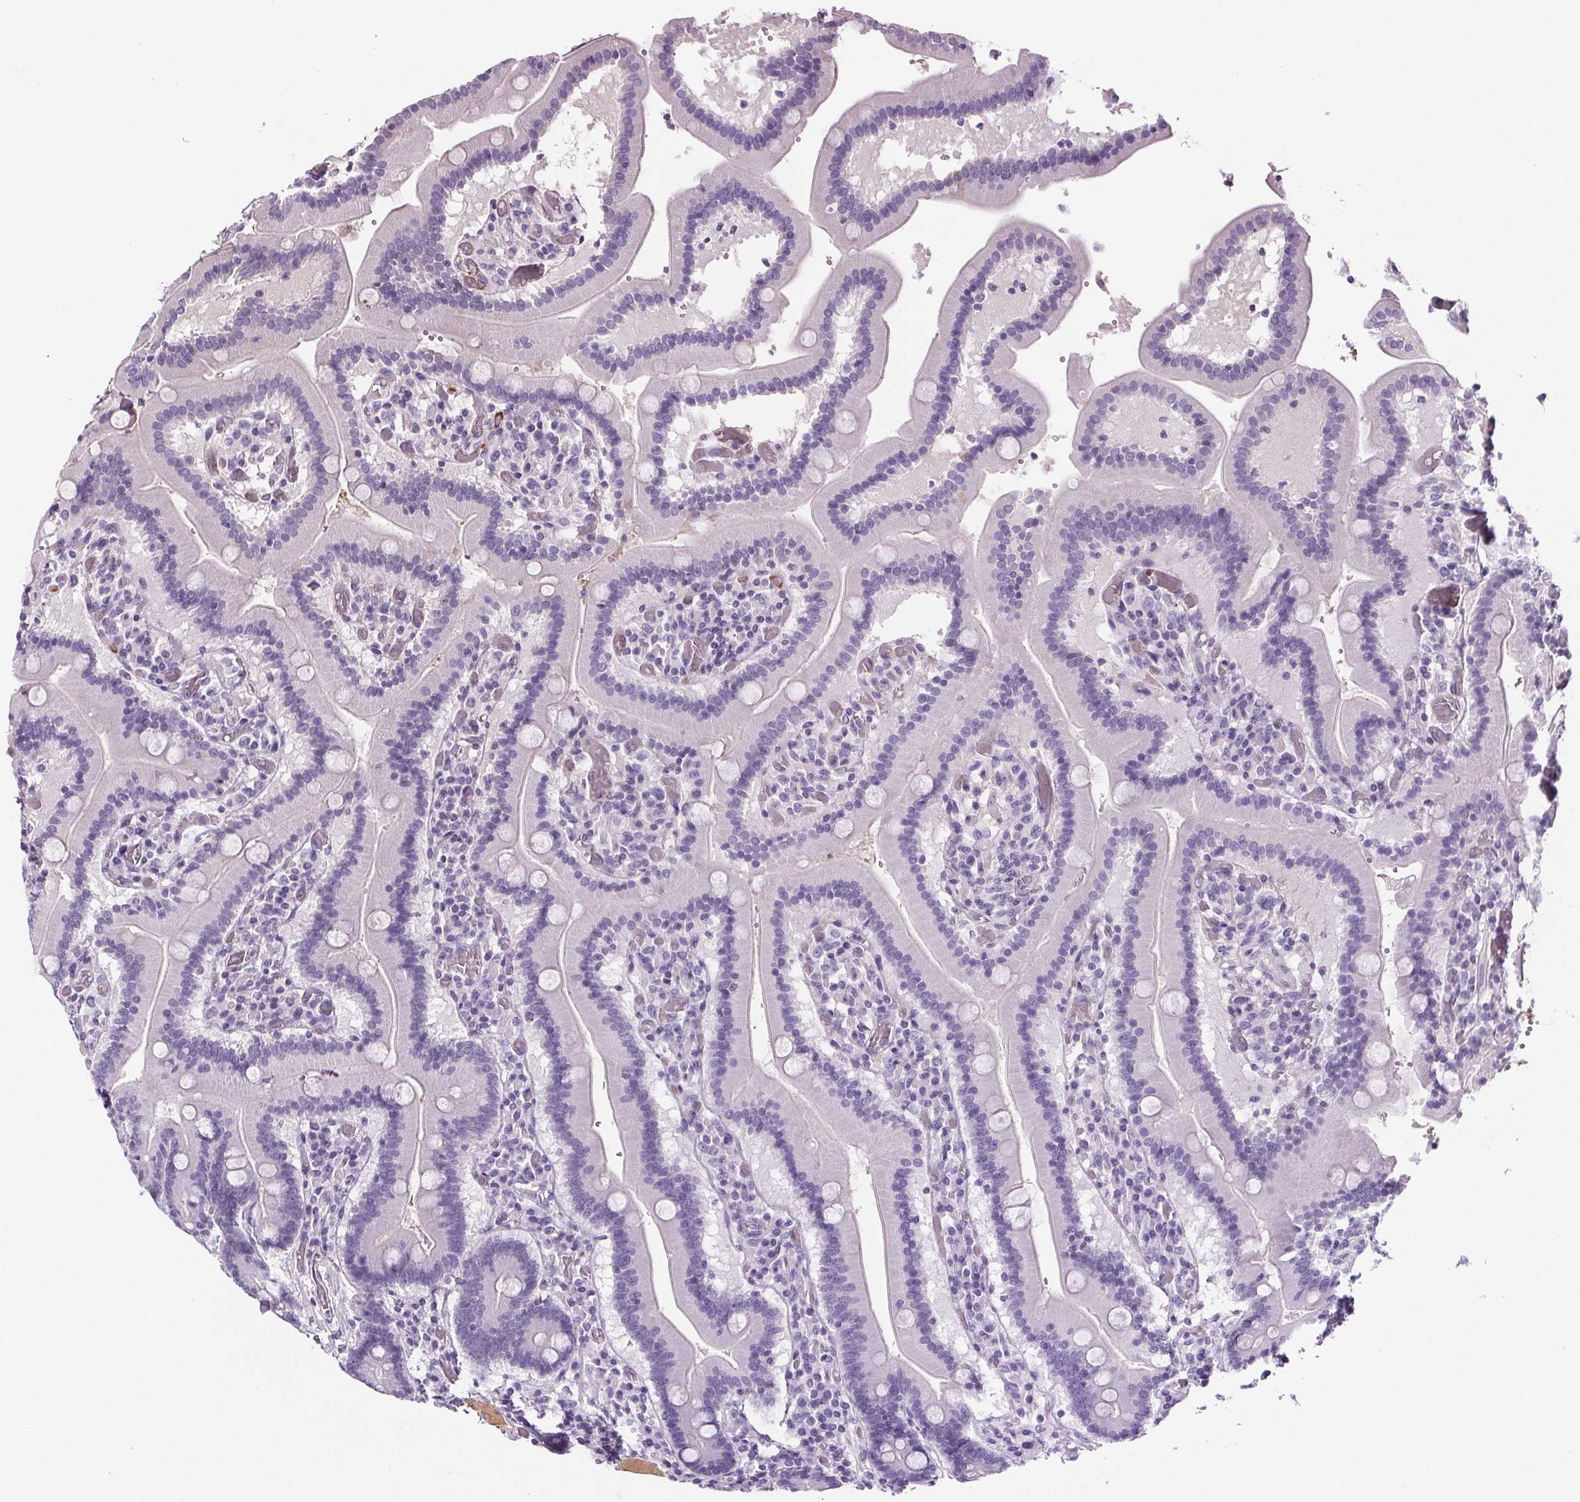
{"staining": {"intensity": "negative", "quantity": "none", "location": "none"}, "tissue": "duodenum", "cell_type": "Glandular cells", "image_type": "normal", "snomed": [{"axis": "morphology", "description": "Normal tissue, NOS"}, {"axis": "topography", "description": "Duodenum"}], "caption": "Protein analysis of normal duodenum exhibits no significant staining in glandular cells.", "gene": "CD5L", "patient": {"sex": "female", "age": 62}}